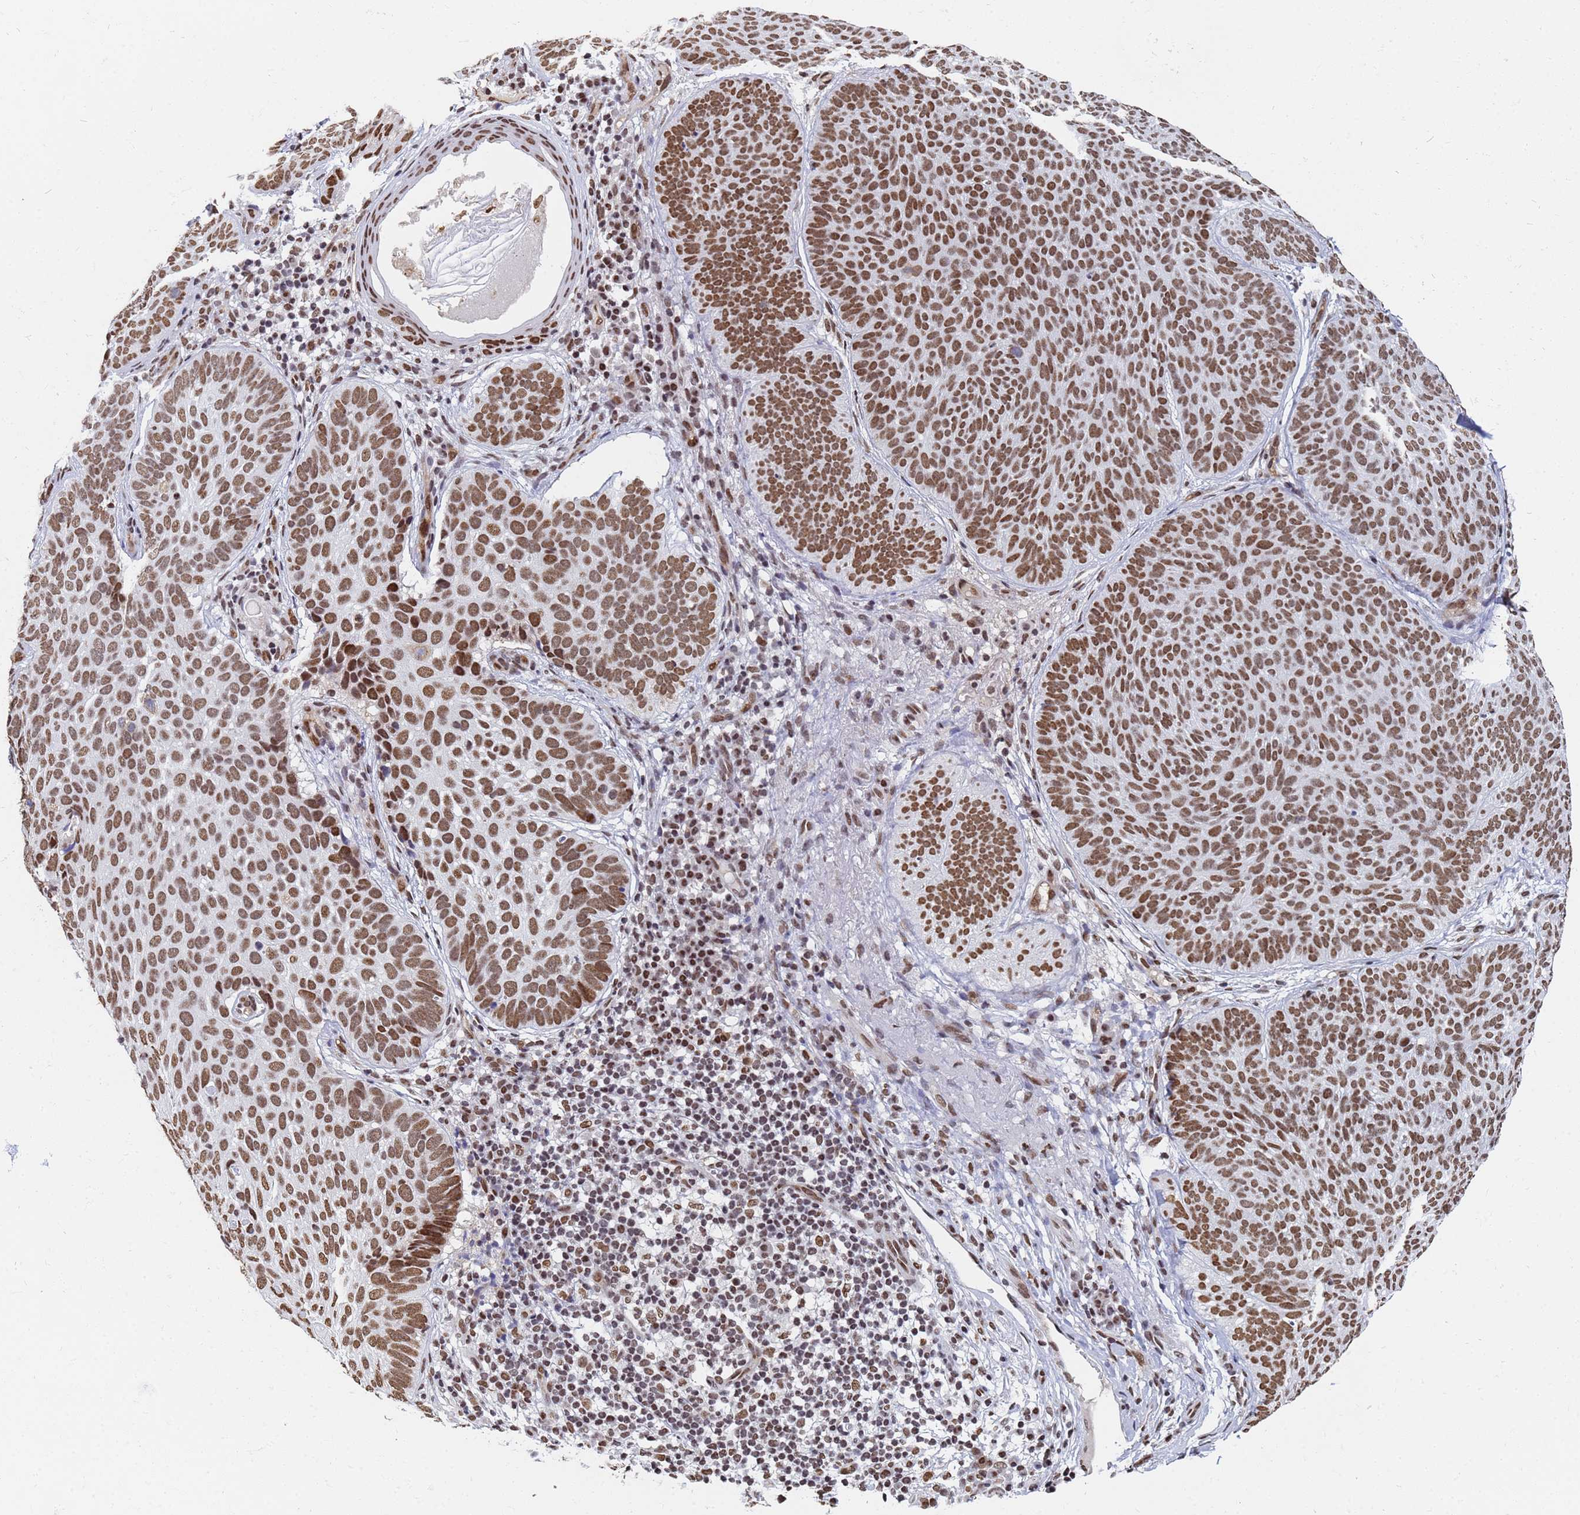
{"staining": {"intensity": "moderate", "quantity": ">75%", "location": "nuclear"}, "tissue": "skin cancer", "cell_type": "Tumor cells", "image_type": "cancer", "snomed": [{"axis": "morphology", "description": "Basal cell carcinoma"}, {"axis": "topography", "description": "Skin"}], "caption": "Immunohistochemistry (DAB) staining of human skin cancer reveals moderate nuclear protein staining in approximately >75% of tumor cells.", "gene": "RAVER2", "patient": {"sex": "male", "age": 85}}